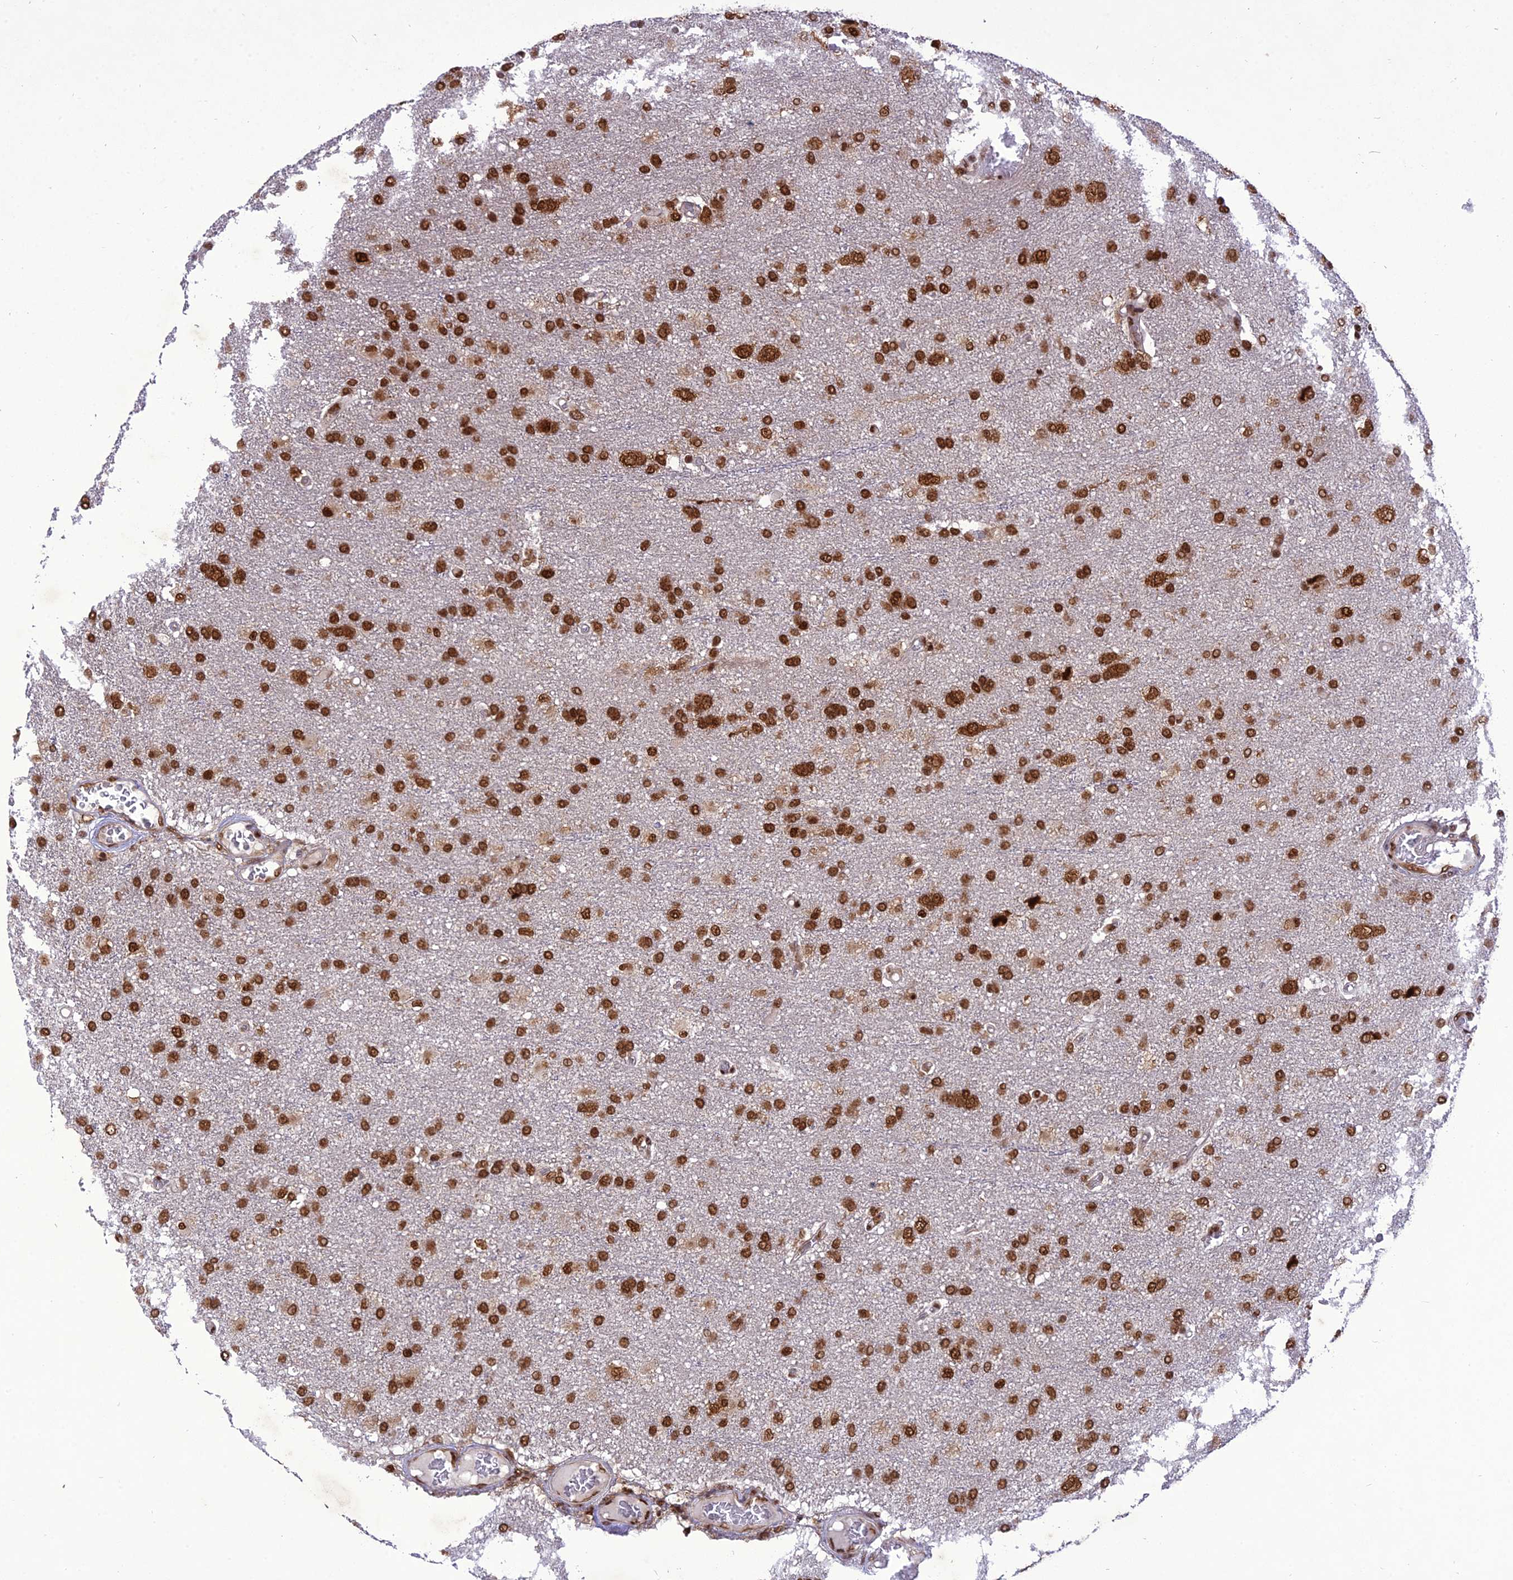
{"staining": {"intensity": "strong", "quantity": ">75%", "location": "nuclear"}, "tissue": "glioma", "cell_type": "Tumor cells", "image_type": "cancer", "snomed": [{"axis": "morphology", "description": "Glioma, malignant, High grade"}, {"axis": "topography", "description": "Brain"}], "caption": "High-magnification brightfield microscopy of glioma stained with DAB (brown) and counterstained with hematoxylin (blue). tumor cells exhibit strong nuclear expression is seen in about>75% of cells. The staining was performed using DAB (3,3'-diaminobenzidine), with brown indicating positive protein expression. Nuclei are stained blue with hematoxylin.", "gene": "DDX1", "patient": {"sex": "female", "age": 74}}